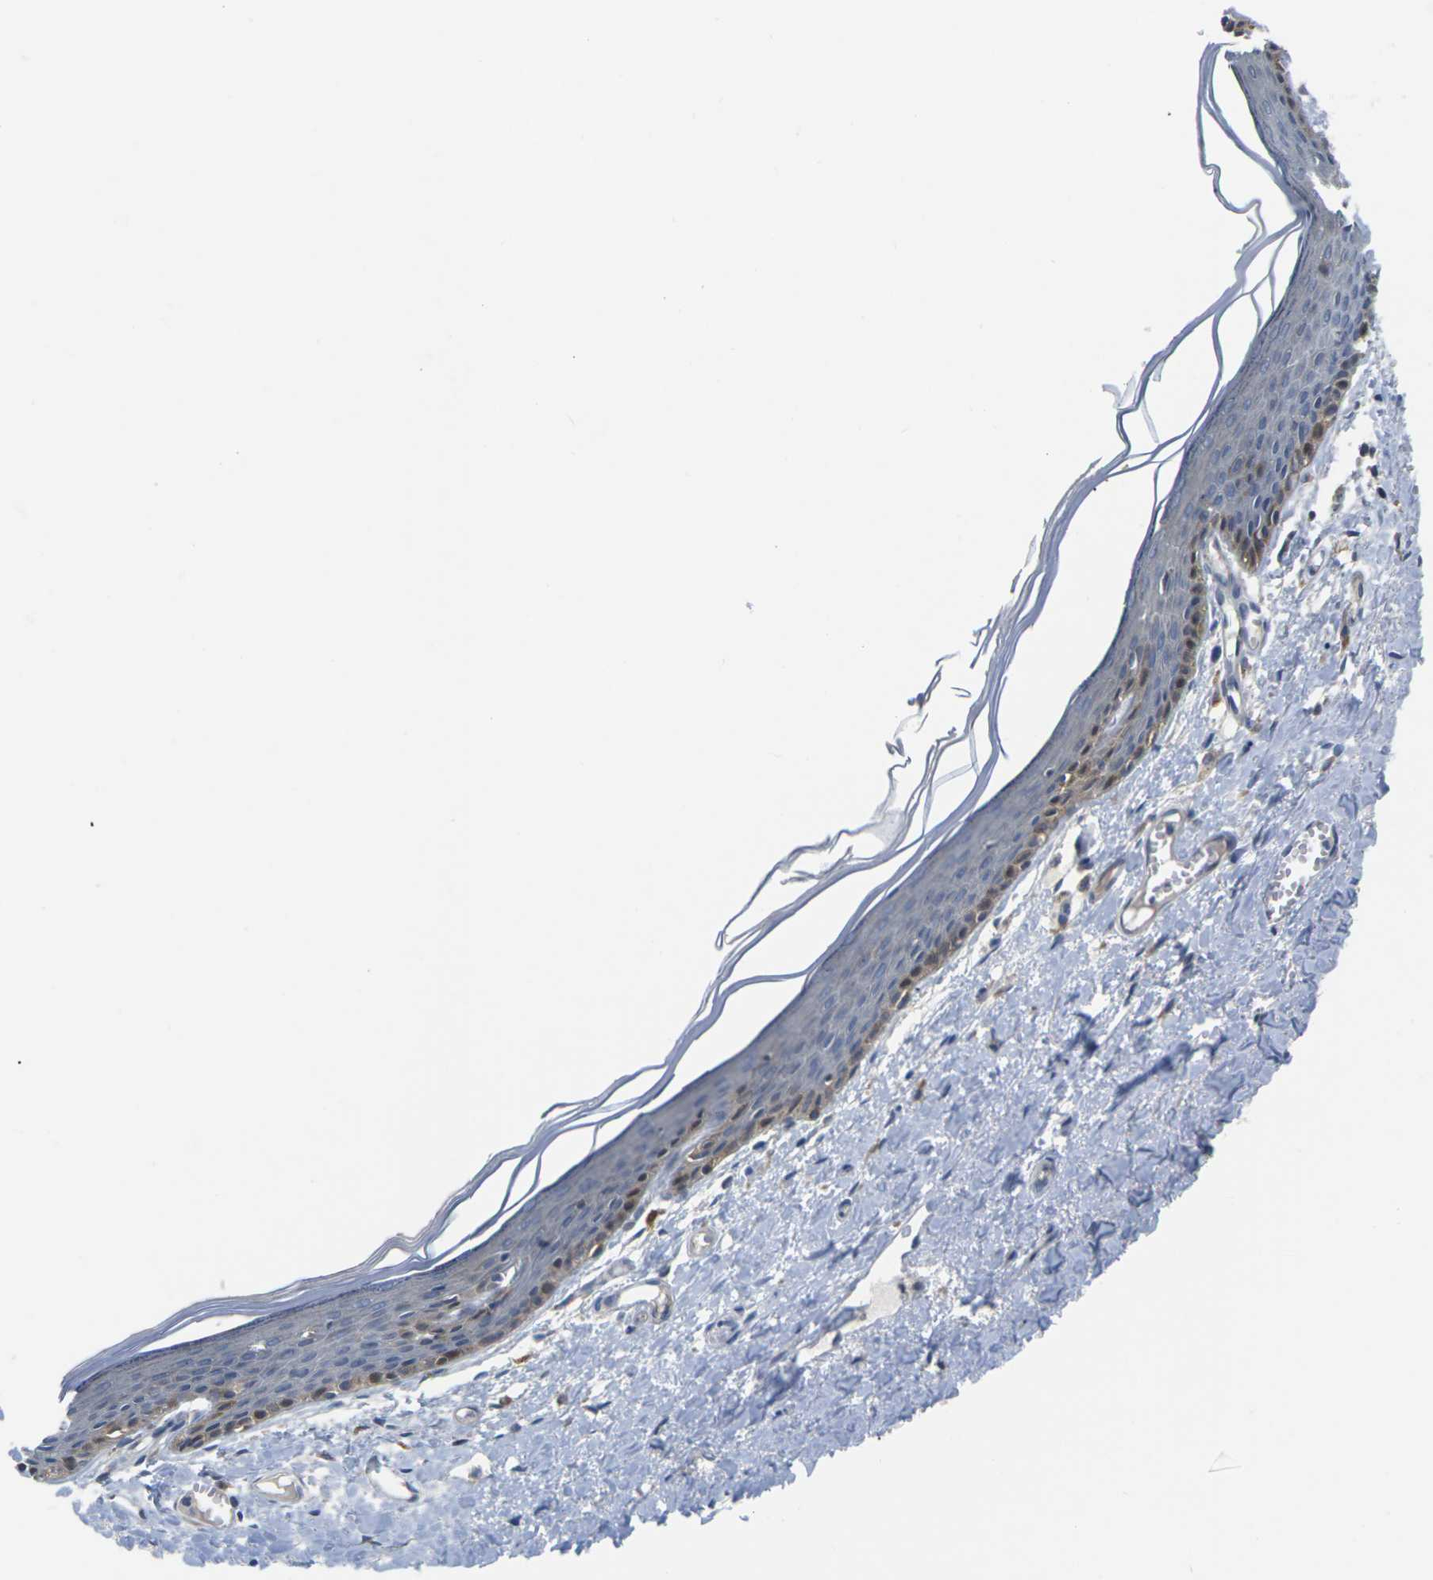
{"staining": {"intensity": "moderate", "quantity": "<25%", "location": "cytoplasmic/membranous"}, "tissue": "skin", "cell_type": "Epidermal cells", "image_type": "normal", "snomed": [{"axis": "morphology", "description": "Normal tissue, NOS"}, {"axis": "topography", "description": "Vulva"}], "caption": "The micrograph displays immunohistochemical staining of normal skin. There is moderate cytoplasmic/membranous staining is seen in about <25% of epidermal cells. Using DAB (brown) and hematoxylin (blue) stains, captured at high magnification using brightfield microscopy.", "gene": "SCNN1A", "patient": {"sex": "female", "age": 54}}